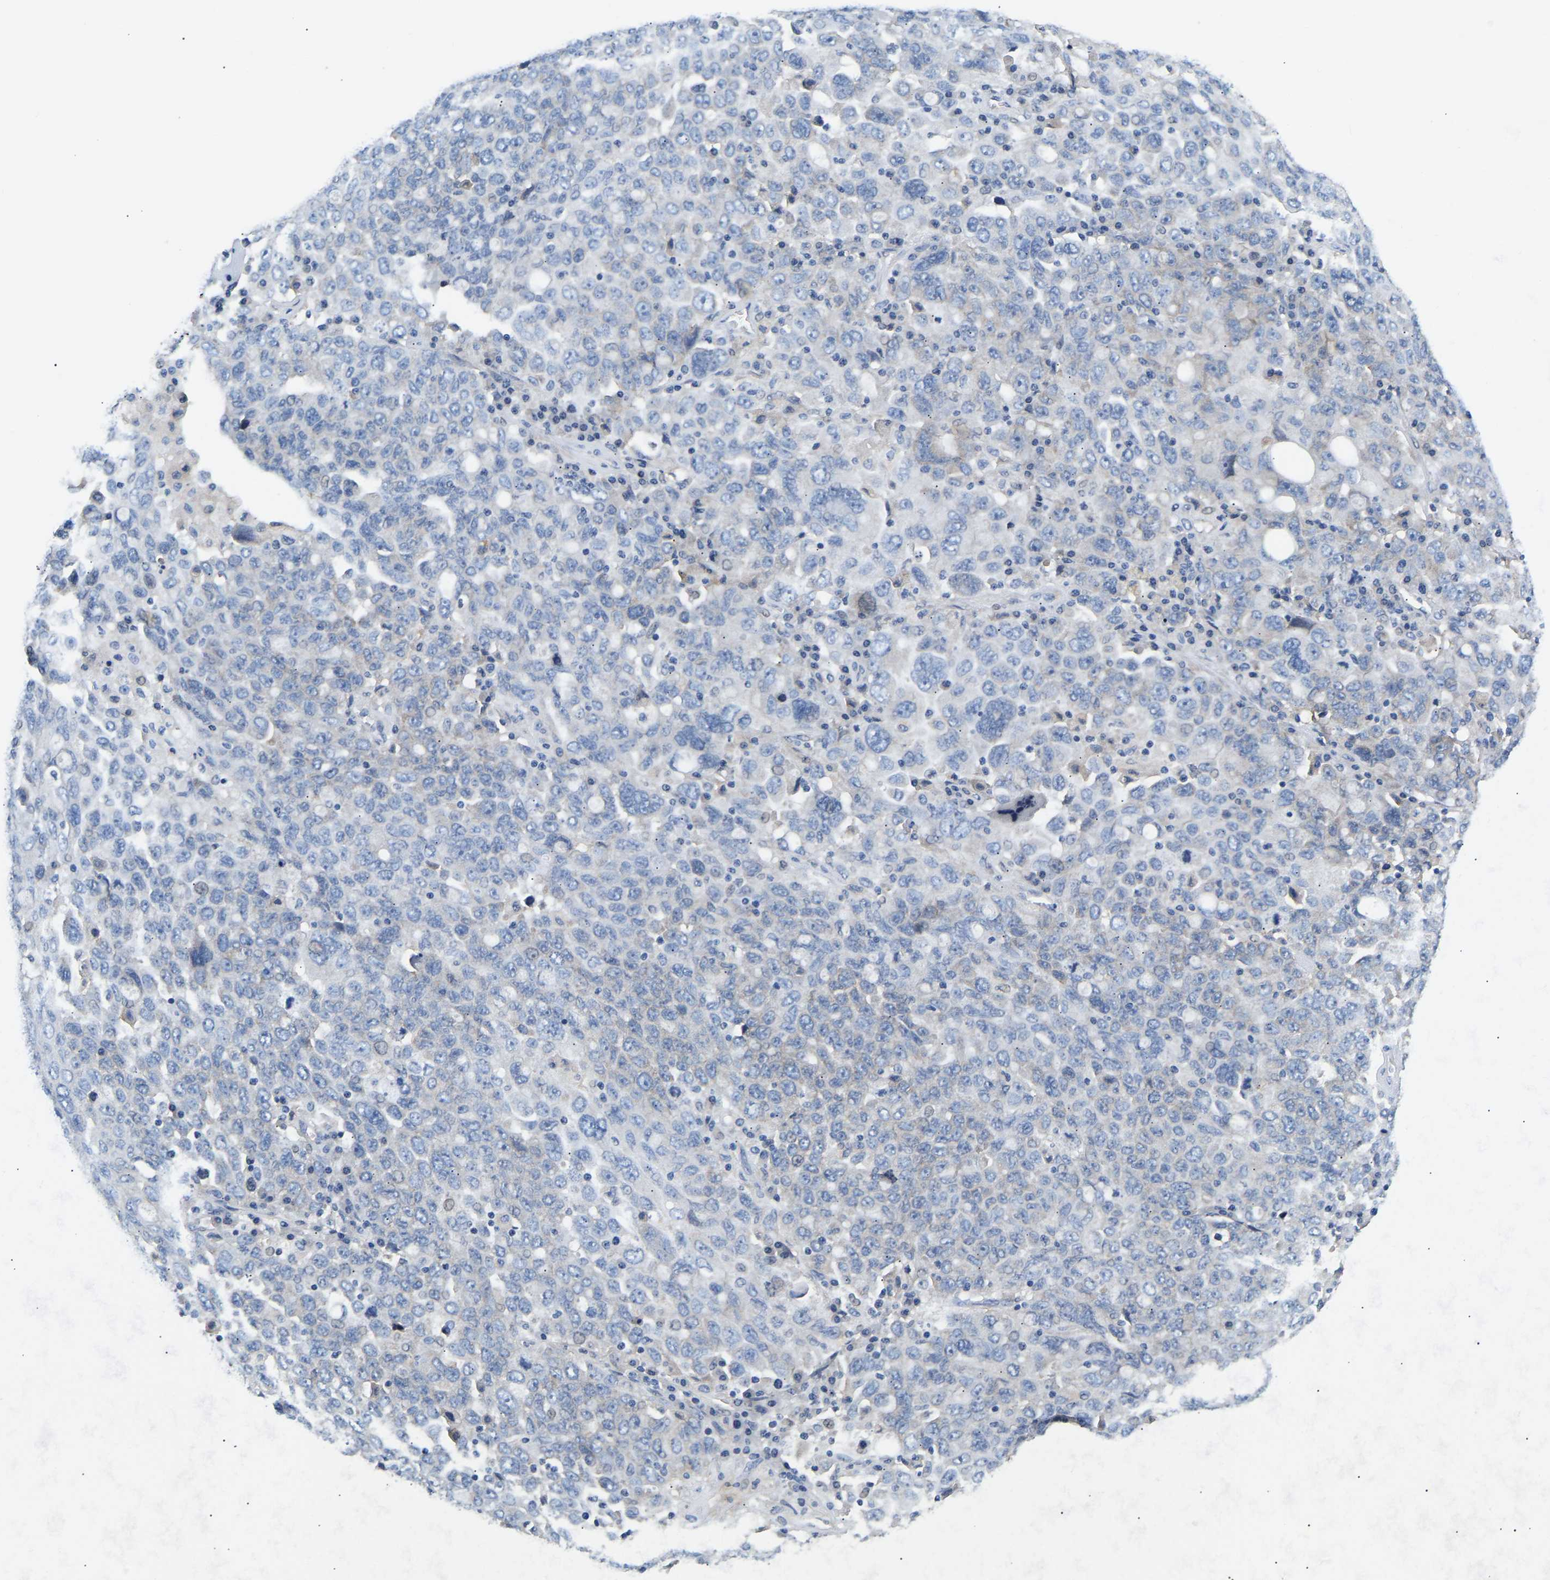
{"staining": {"intensity": "negative", "quantity": "none", "location": "none"}, "tissue": "ovarian cancer", "cell_type": "Tumor cells", "image_type": "cancer", "snomed": [{"axis": "morphology", "description": "Carcinoma, endometroid"}, {"axis": "topography", "description": "Ovary"}], "caption": "Ovarian cancer (endometroid carcinoma) stained for a protein using immunohistochemistry (IHC) displays no staining tumor cells.", "gene": "AIMP2", "patient": {"sex": "female", "age": 62}}